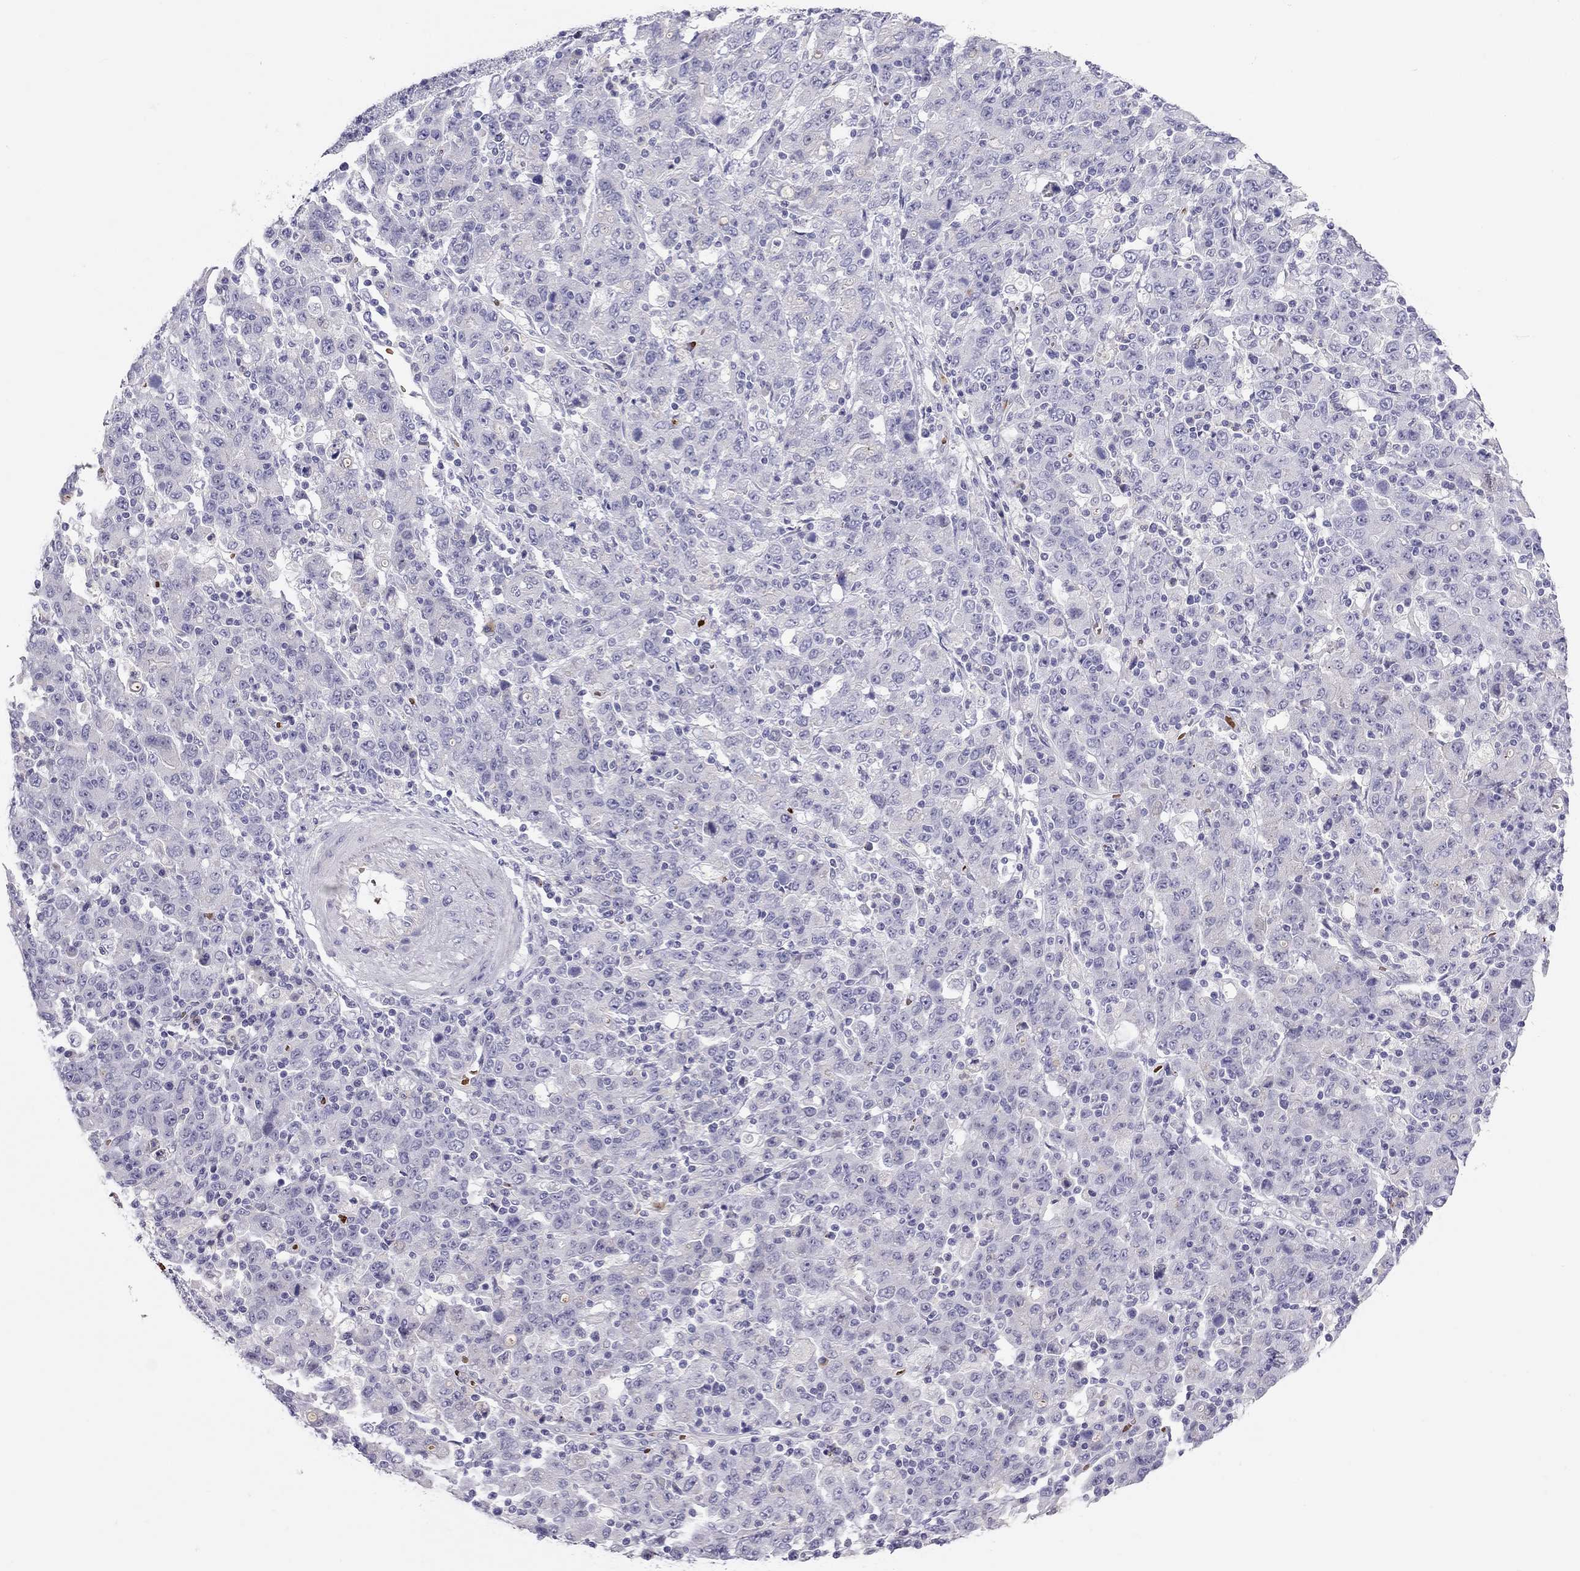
{"staining": {"intensity": "negative", "quantity": "none", "location": "none"}, "tissue": "stomach cancer", "cell_type": "Tumor cells", "image_type": "cancer", "snomed": [{"axis": "morphology", "description": "Adenocarcinoma, NOS"}, {"axis": "topography", "description": "Stomach, upper"}], "caption": "Stomach adenocarcinoma stained for a protein using immunohistochemistry (IHC) exhibits no positivity tumor cells.", "gene": "FRMD1", "patient": {"sex": "male", "age": 69}}